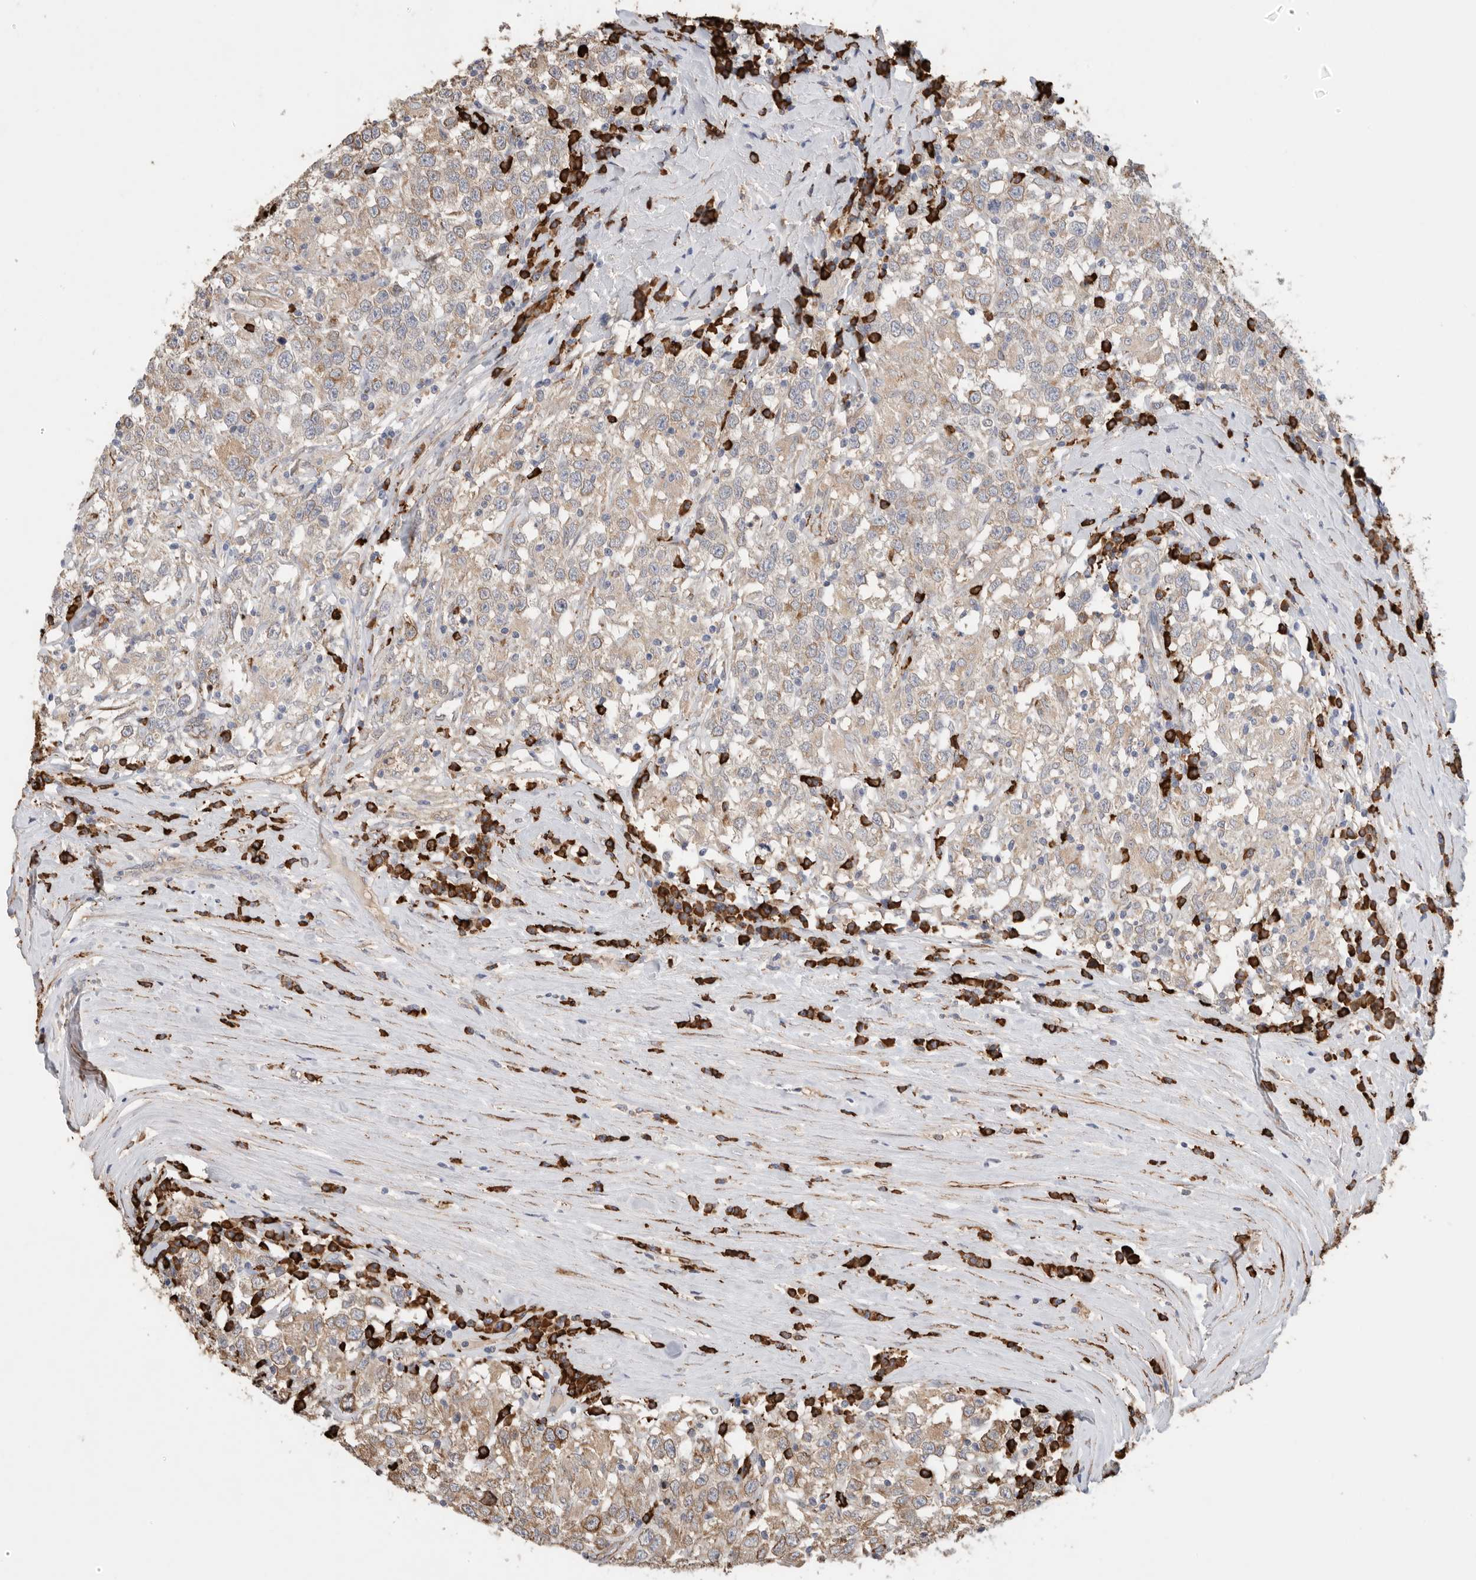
{"staining": {"intensity": "weak", "quantity": "25%-75%", "location": "cytoplasmic/membranous"}, "tissue": "testis cancer", "cell_type": "Tumor cells", "image_type": "cancer", "snomed": [{"axis": "morphology", "description": "Seminoma, NOS"}, {"axis": "topography", "description": "Testis"}], "caption": "Immunohistochemistry (IHC) micrograph of neoplastic tissue: human testis cancer stained using immunohistochemistry displays low levels of weak protein expression localized specifically in the cytoplasmic/membranous of tumor cells, appearing as a cytoplasmic/membranous brown color.", "gene": "BLOC1S5", "patient": {"sex": "male", "age": 41}}